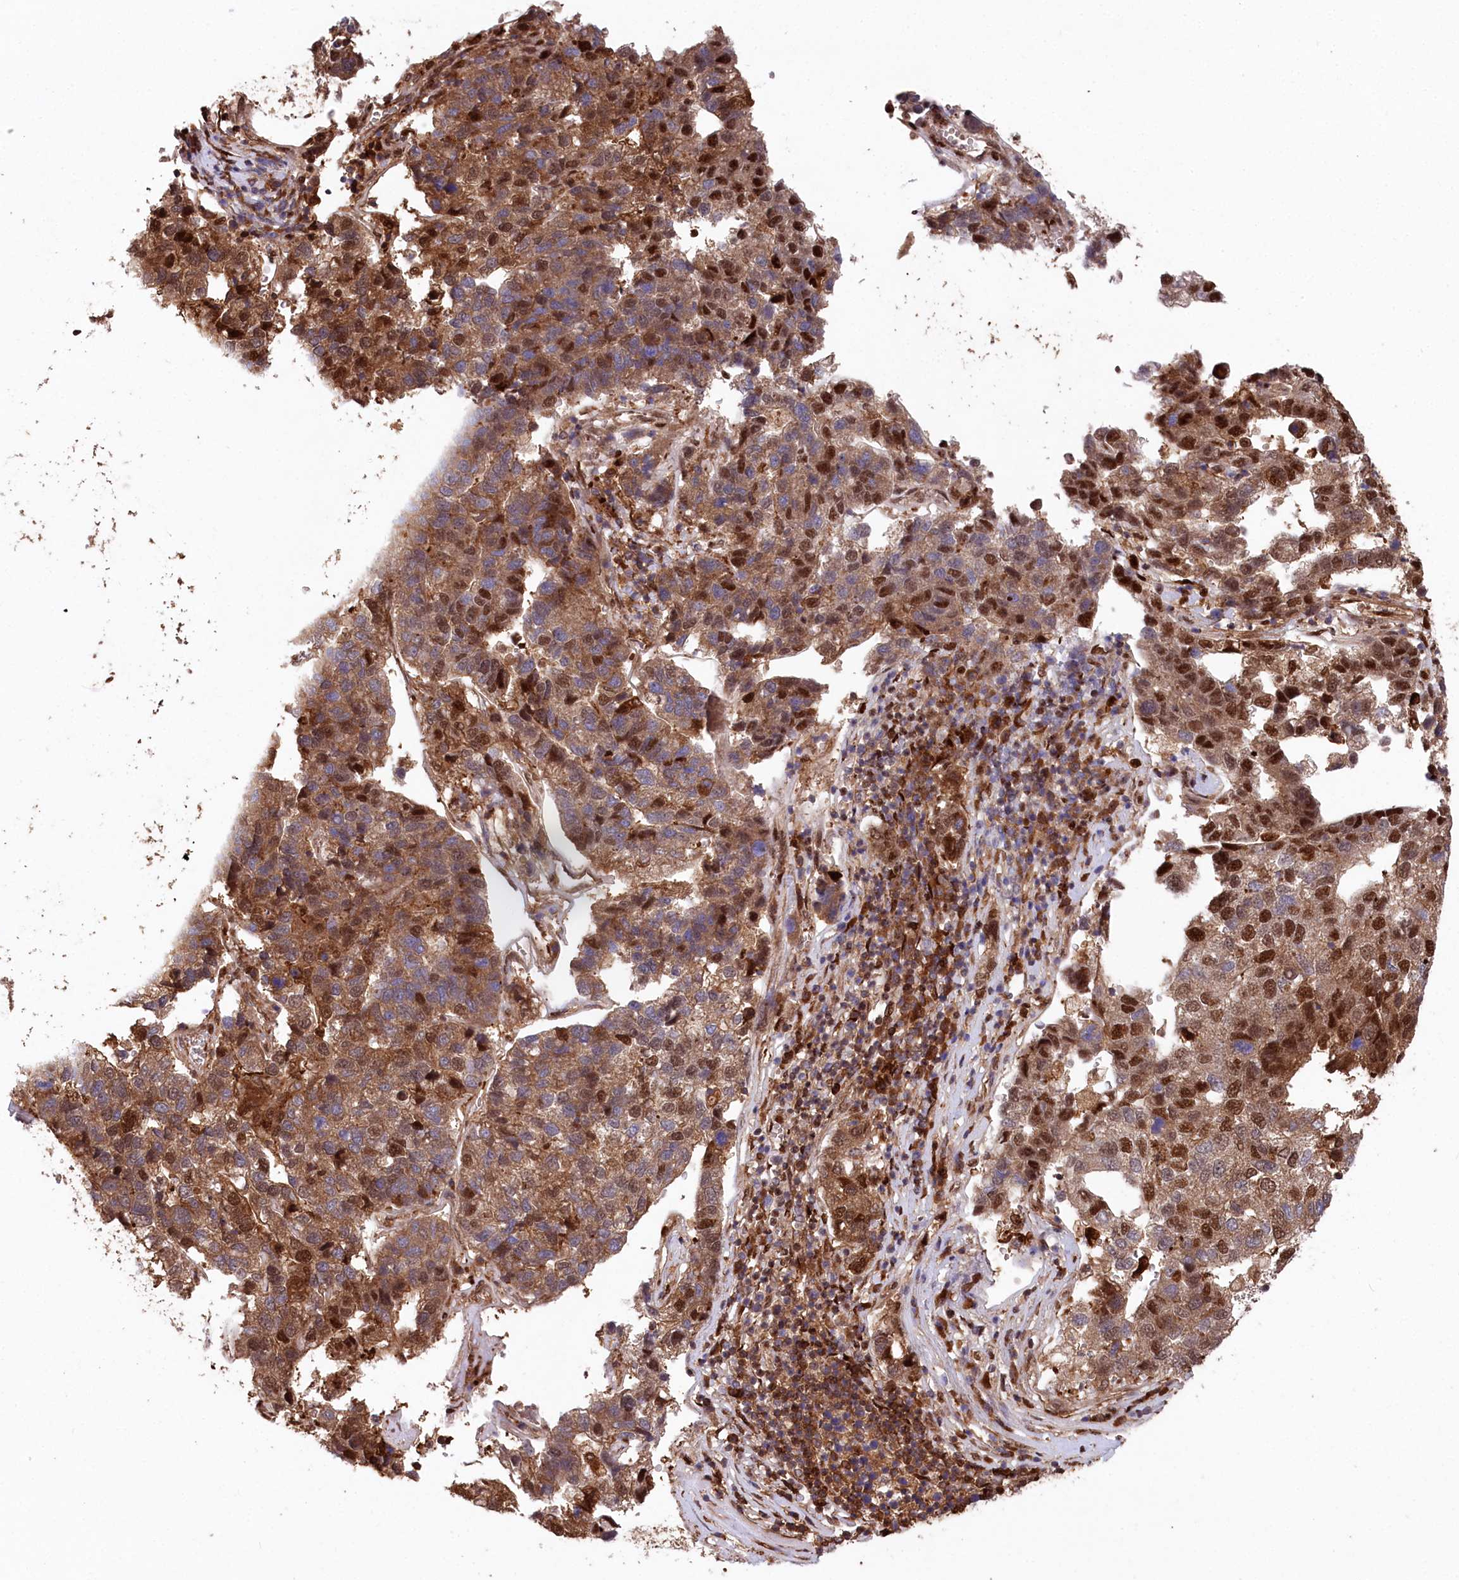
{"staining": {"intensity": "moderate", "quantity": ">75%", "location": "cytoplasmic/membranous,nuclear"}, "tissue": "pancreatic cancer", "cell_type": "Tumor cells", "image_type": "cancer", "snomed": [{"axis": "morphology", "description": "Adenocarcinoma, NOS"}, {"axis": "topography", "description": "Pancreas"}], "caption": "Pancreatic cancer tissue demonstrates moderate cytoplasmic/membranous and nuclear staining in approximately >75% of tumor cells, visualized by immunohistochemistry. The staining was performed using DAB to visualize the protein expression in brown, while the nuclei were stained in blue with hematoxylin (Magnification: 20x).", "gene": "LSG1", "patient": {"sex": "female", "age": 61}}